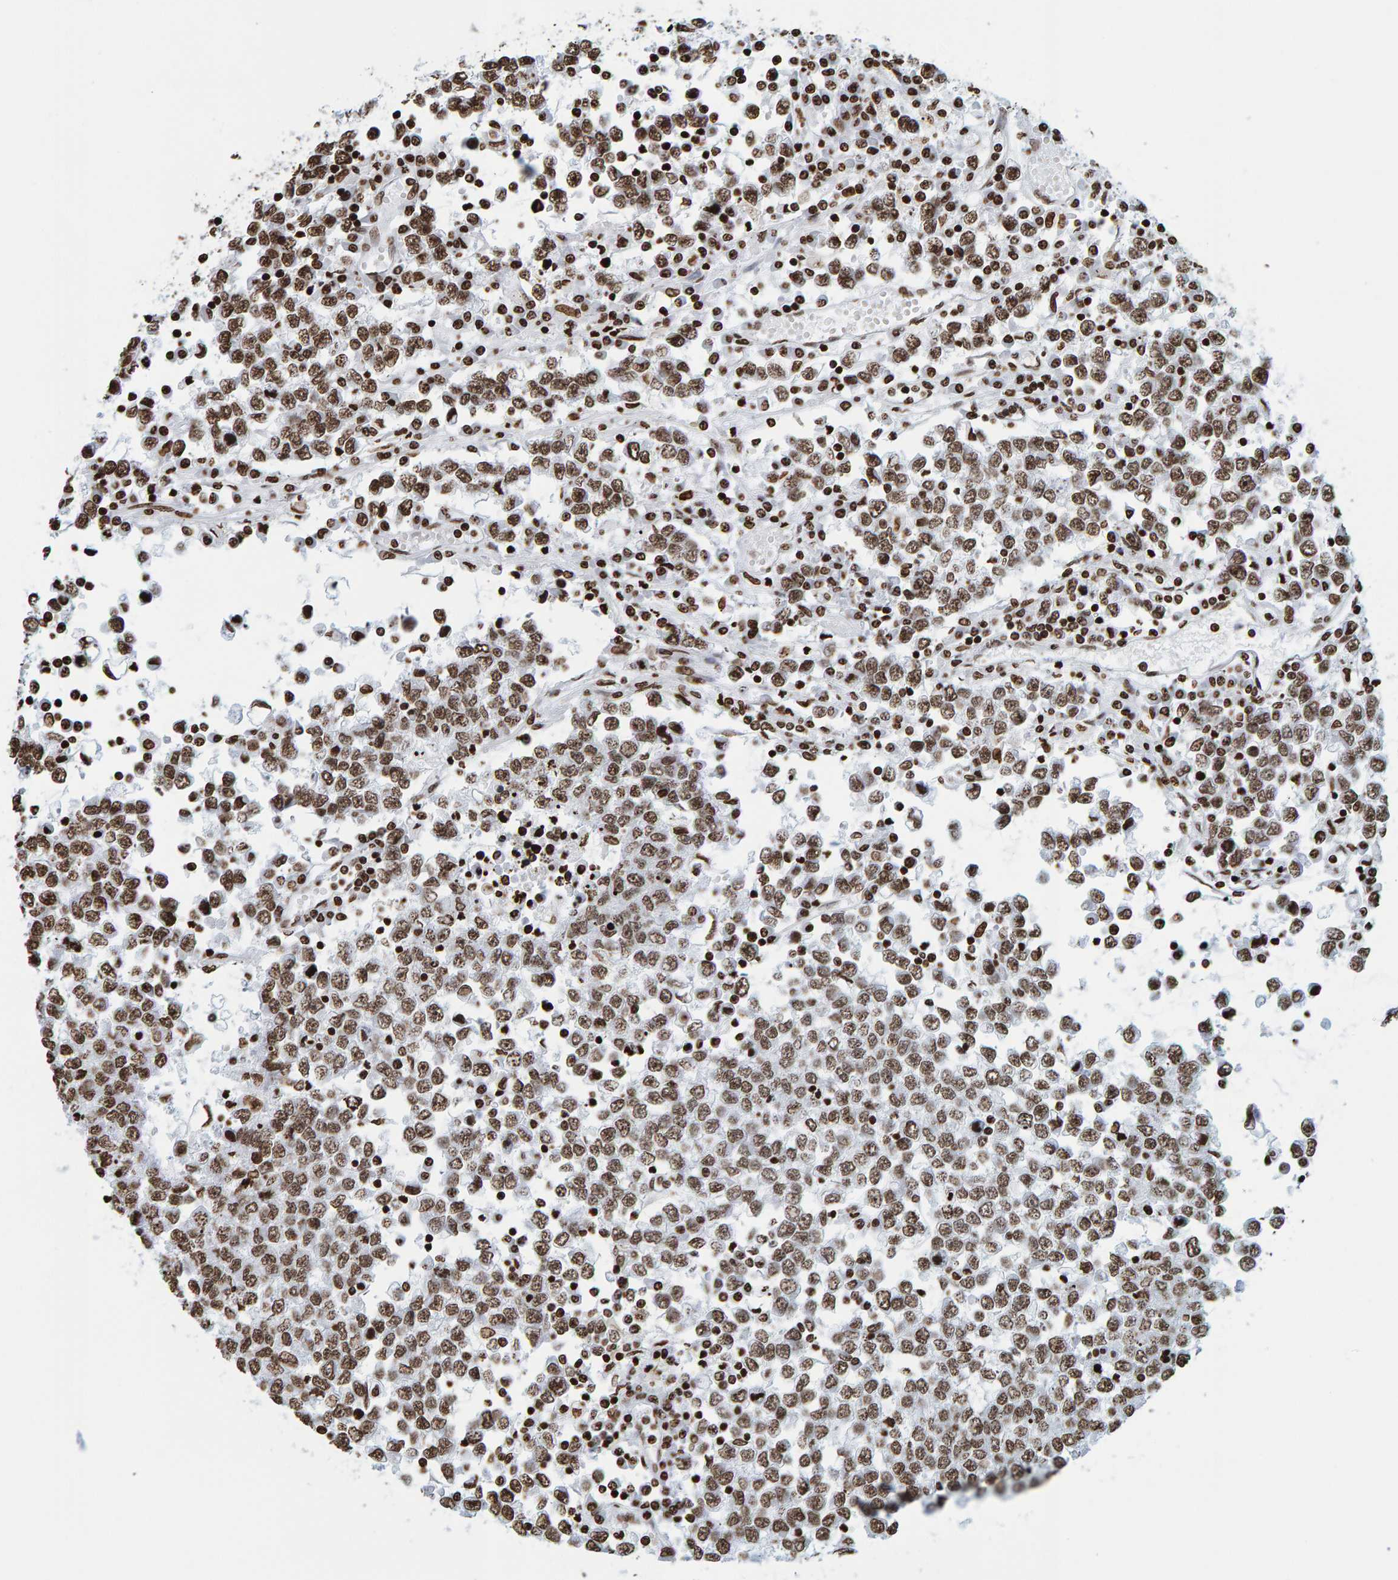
{"staining": {"intensity": "strong", "quantity": ">75%", "location": "nuclear"}, "tissue": "testis cancer", "cell_type": "Tumor cells", "image_type": "cancer", "snomed": [{"axis": "morphology", "description": "Seminoma, NOS"}, {"axis": "topography", "description": "Testis"}], "caption": "Seminoma (testis) tissue demonstrates strong nuclear staining in approximately >75% of tumor cells, visualized by immunohistochemistry.", "gene": "BRF2", "patient": {"sex": "male", "age": 65}}